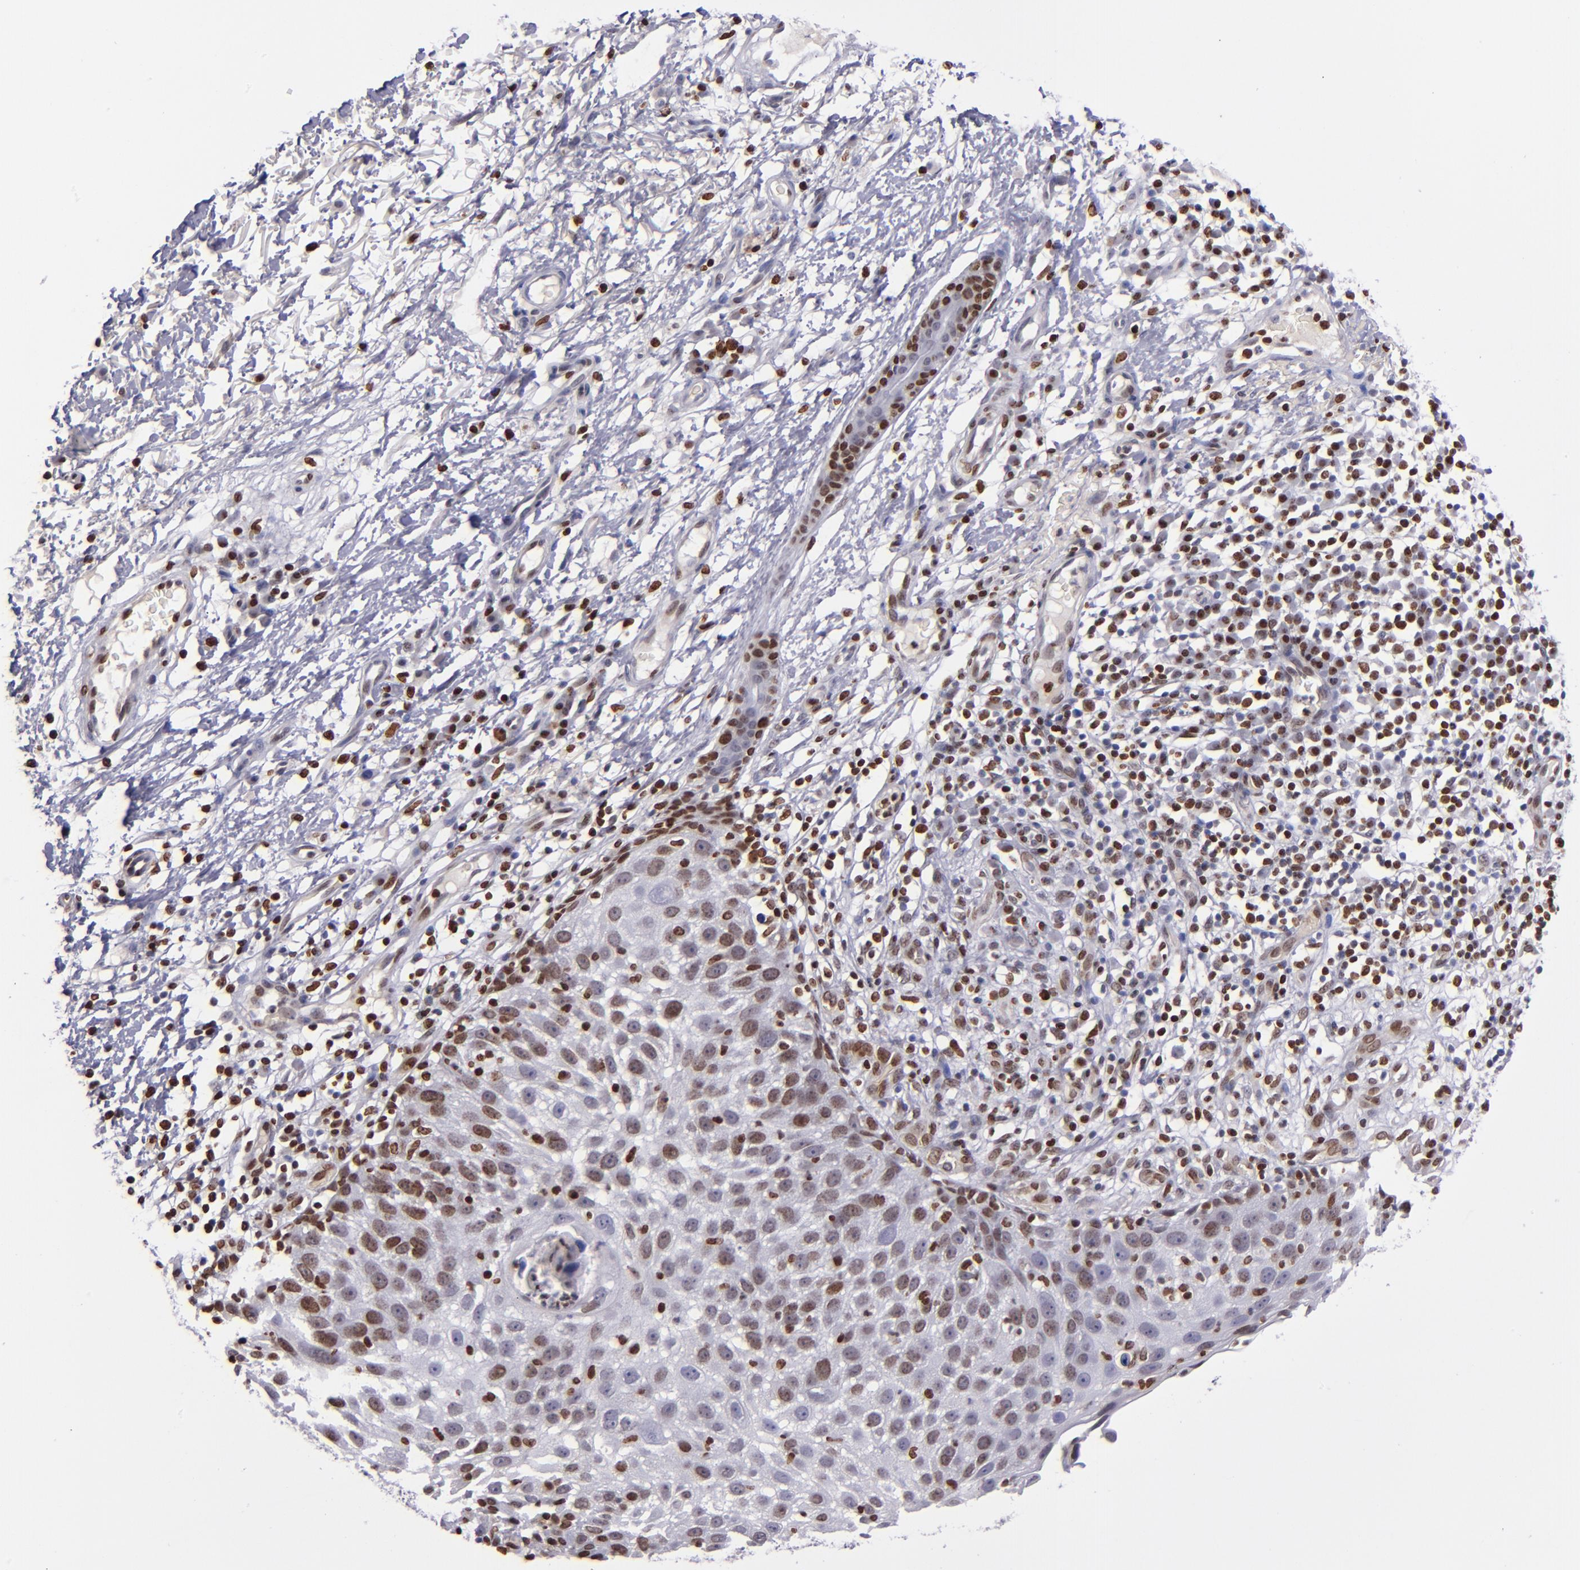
{"staining": {"intensity": "moderate", "quantity": ">75%", "location": "nuclear"}, "tissue": "skin cancer", "cell_type": "Tumor cells", "image_type": "cancer", "snomed": [{"axis": "morphology", "description": "Squamous cell carcinoma, NOS"}, {"axis": "topography", "description": "Skin"}], "caption": "Moderate nuclear staining for a protein is seen in approximately >75% of tumor cells of squamous cell carcinoma (skin) using IHC.", "gene": "CDKL5", "patient": {"sex": "male", "age": 87}}